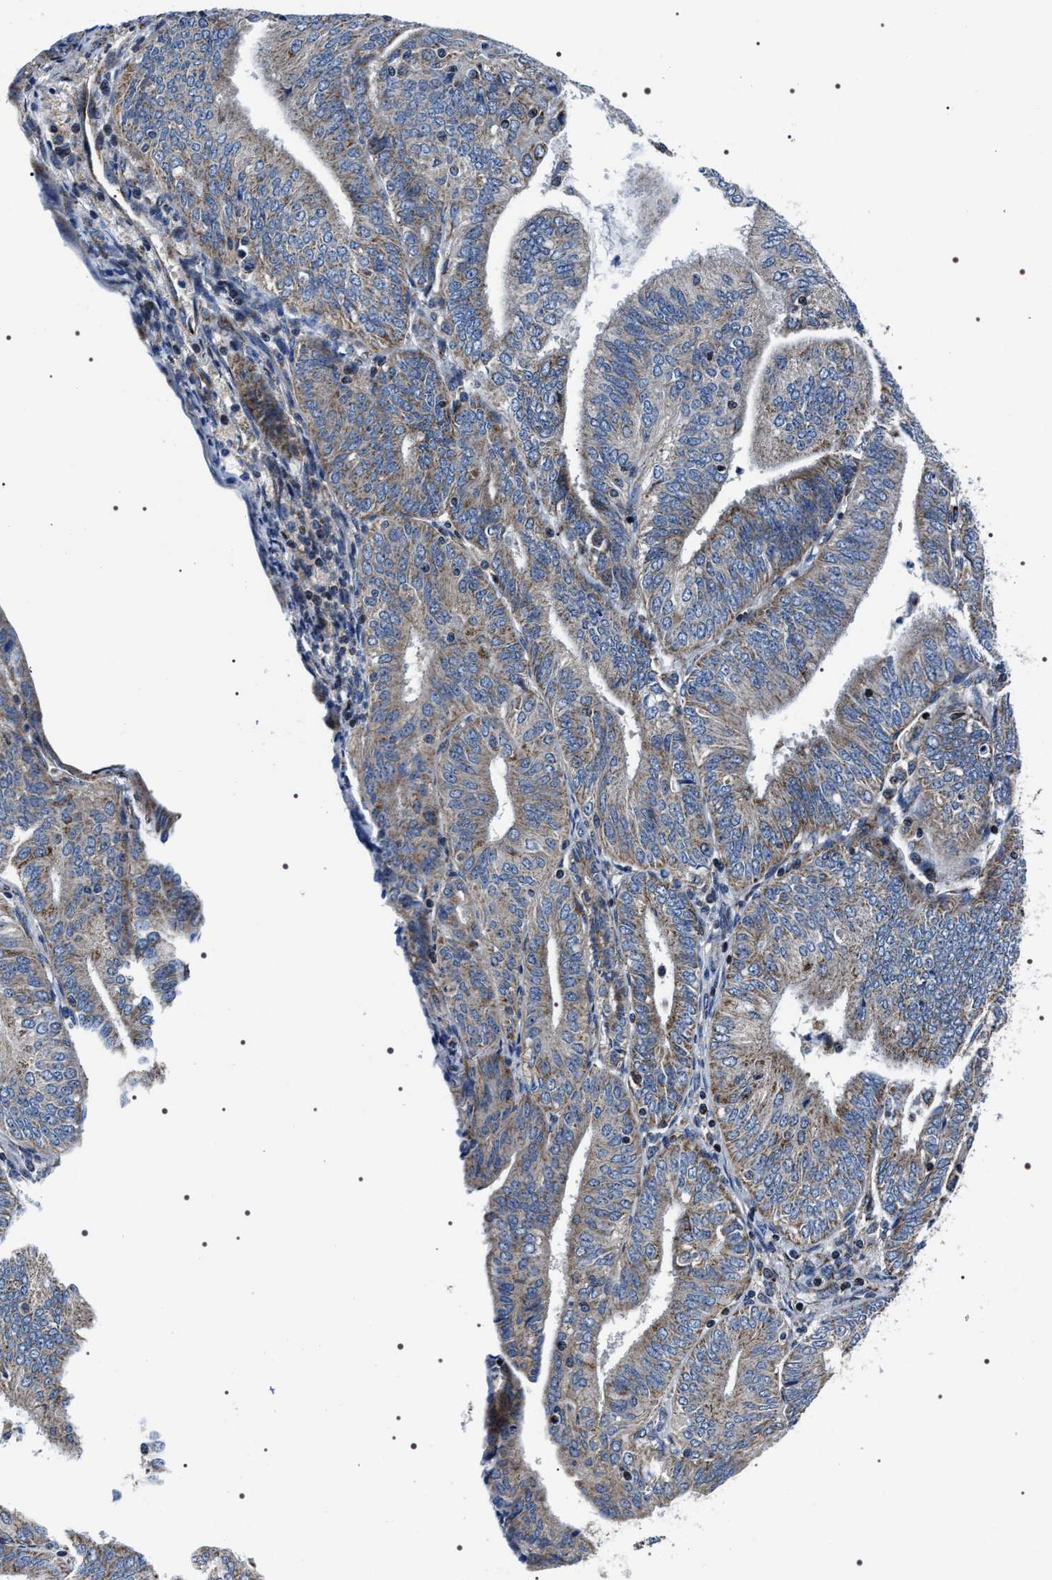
{"staining": {"intensity": "weak", "quantity": ">75%", "location": "cytoplasmic/membranous"}, "tissue": "endometrial cancer", "cell_type": "Tumor cells", "image_type": "cancer", "snomed": [{"axis": "morphology", "description": "Adenocarcinoma, NOS"}, {"axis": "topography", "description": "Endometrium"}], "caption": "This is an image of IHC staining of endometrial cancer, which shows weak staining in the cytoplasmic/membranous of tumor cells.", "gene": "NTMT1", "patient": {"sex": "female", "age": 58}}